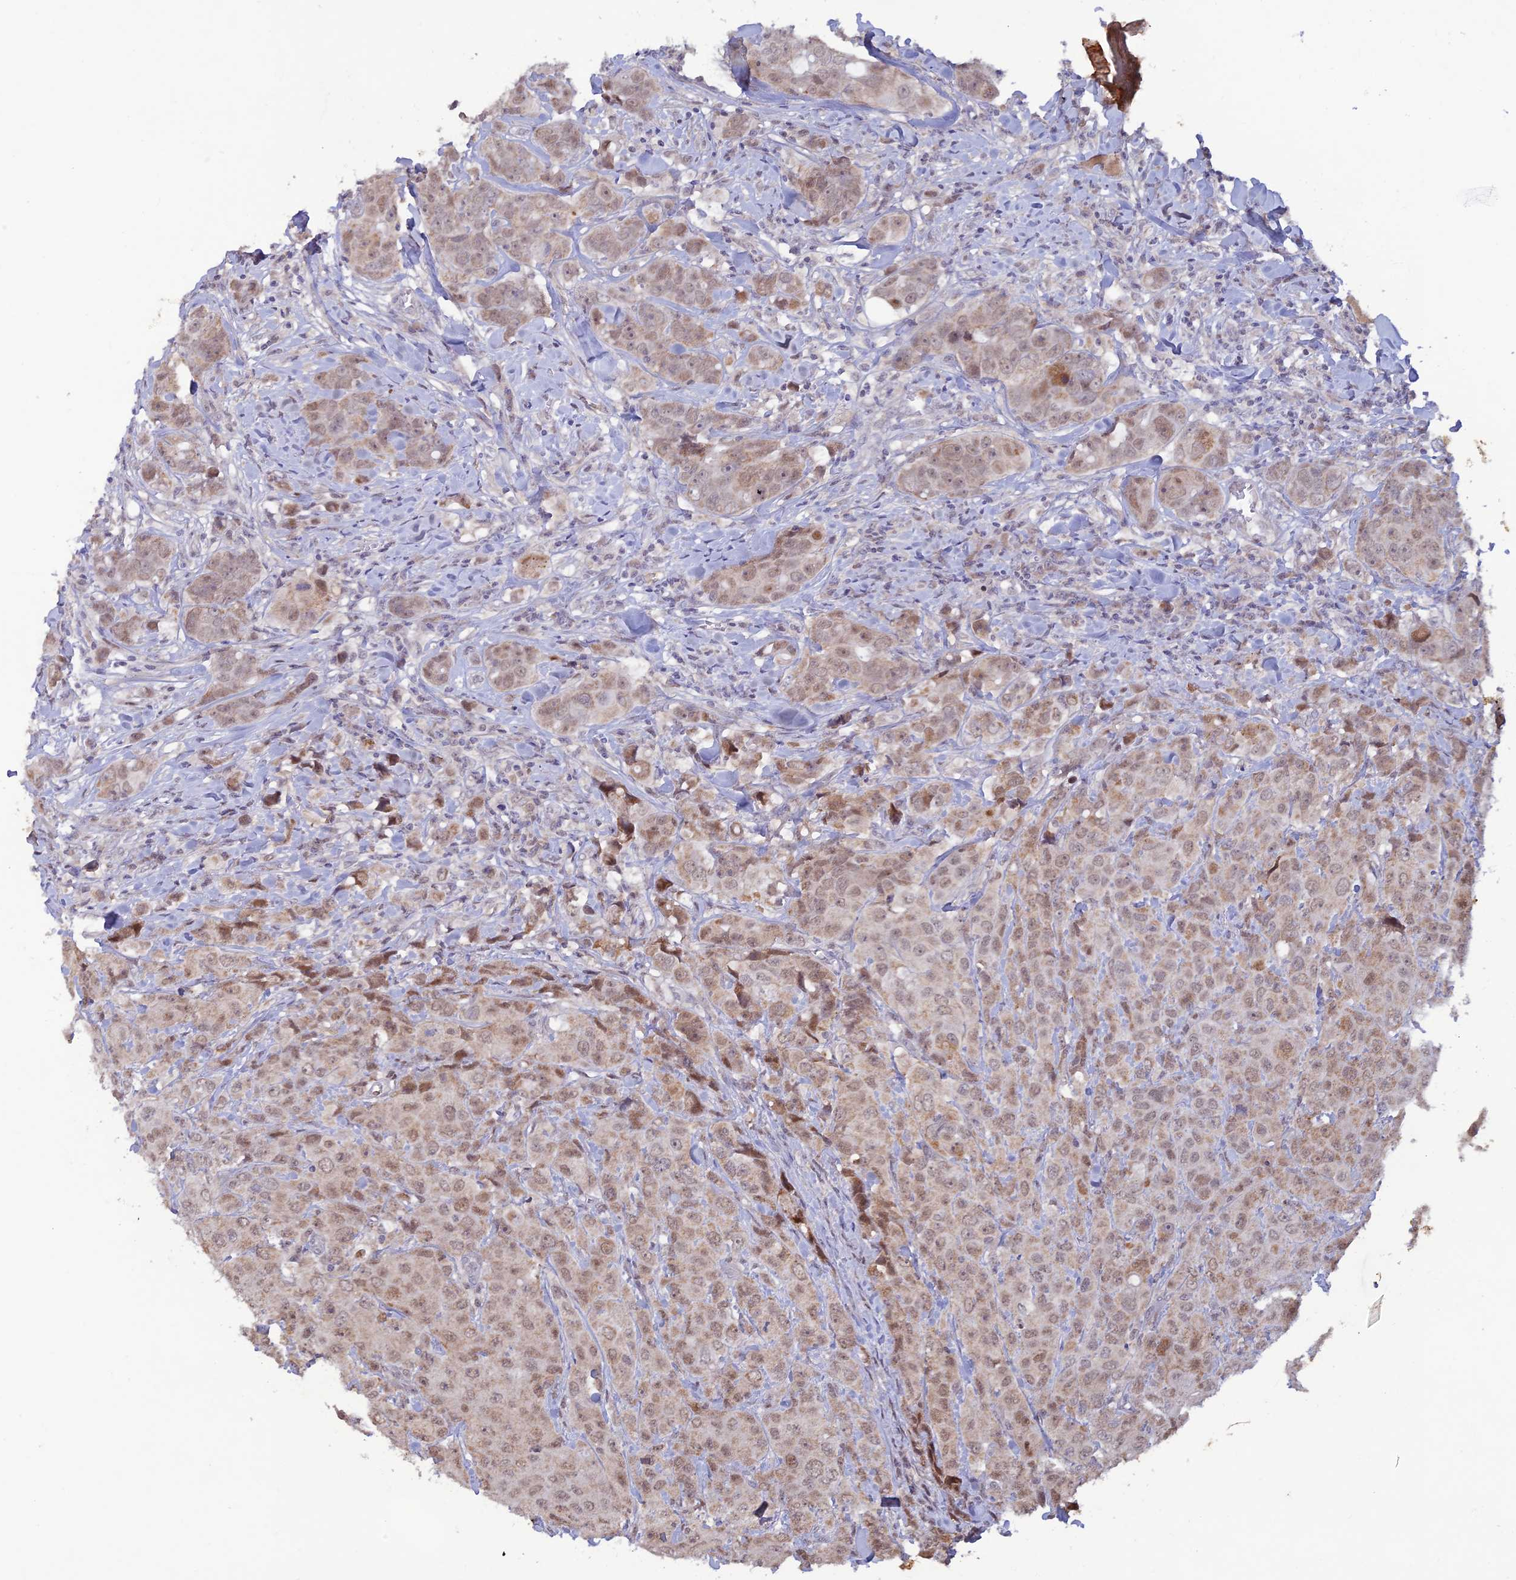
{"staining": {"intensity": "weak", "quantity": ">75%", "location": "cytoplasmic/membranous,nuclear"}, "tissue": "breast cancer", "cell_type": "Tumor cells", "image_type": "cancer", "snomed": [{"axis": "morphology", "description": "Duct carcinoma"}, {"axis": "topography", "description": "Breast"}], "caption": "Immunohistochemistry (IHC) image of human breast cancer (intraductal carcinoma) stained for a protein (brown), which shows low levels of weak cytoplasmic/membranous and nuclear staining in about >75% of tumor cells.", "gene": "FASTKD5", "patient": {"sex": "female", "age": 43}}